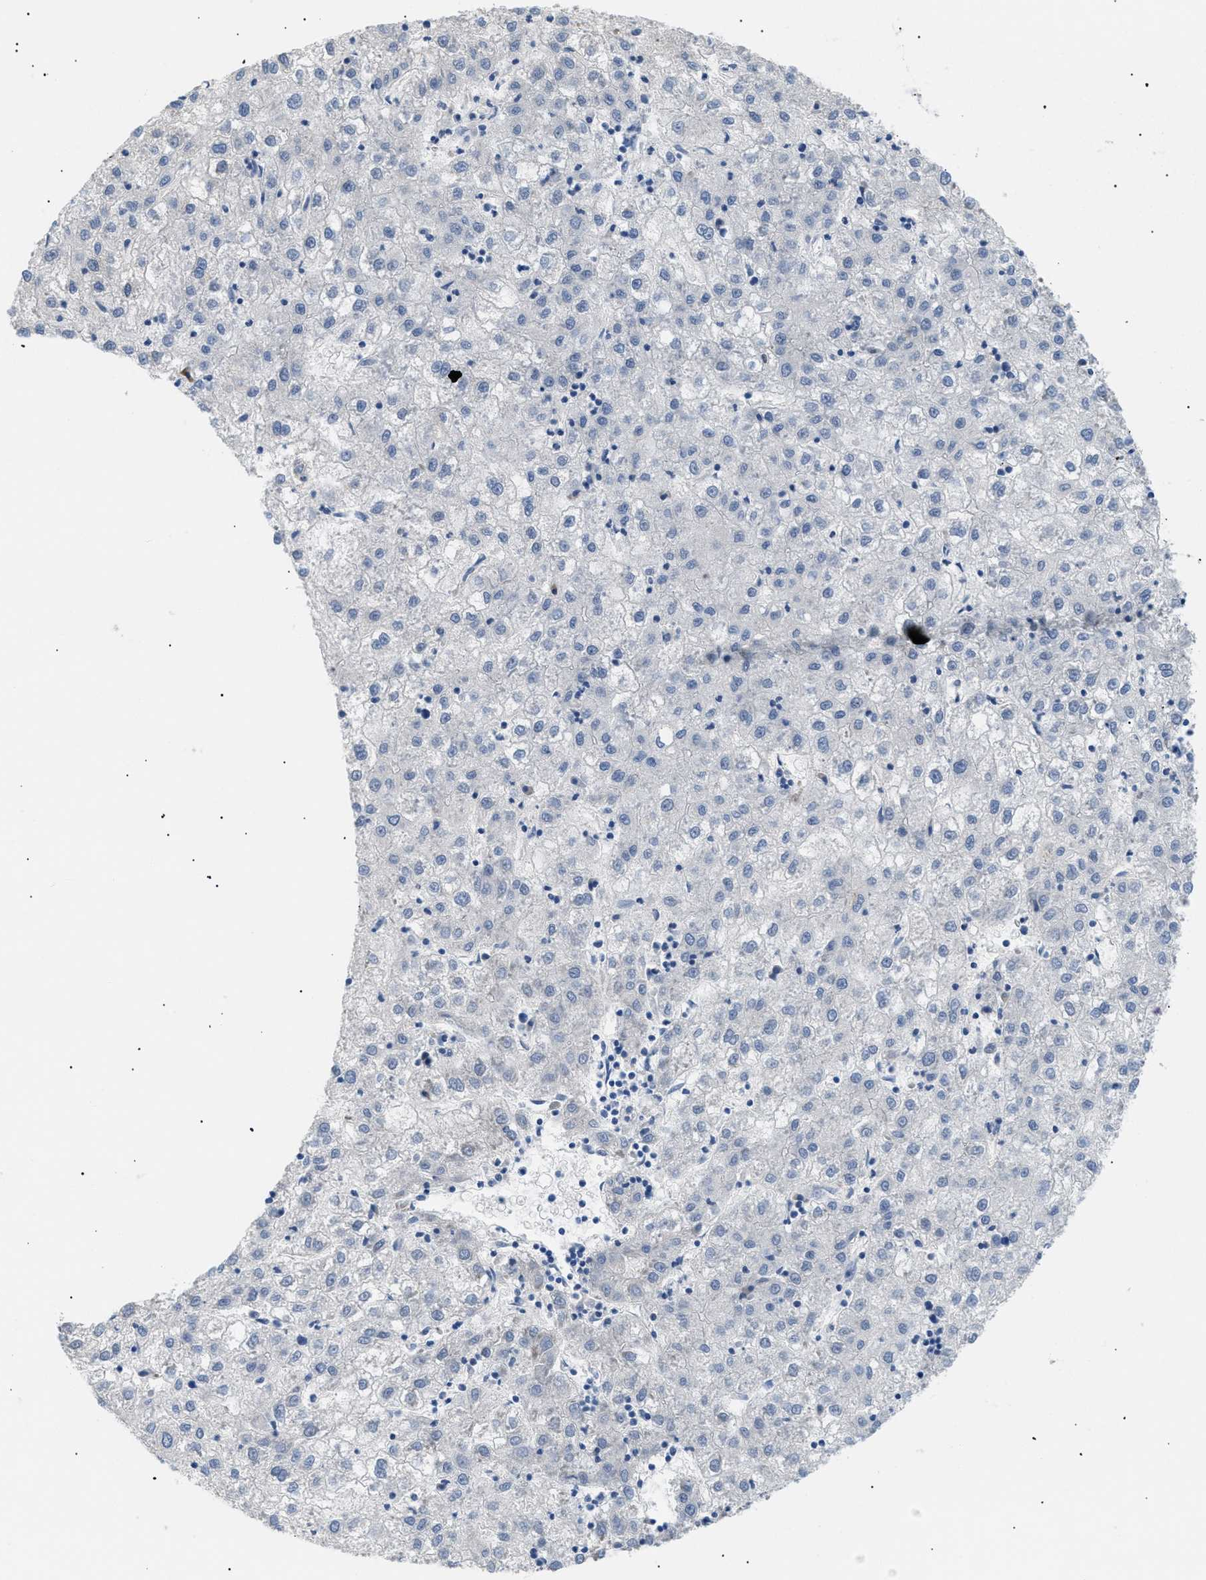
{"staining": {"intensity": "negative", "quantity": "none", "location": "none"}, "tissue": "liver cancer", "cell_type": "Tumor cells", "image_type": "cancer", "snomed": [{"axis": "morphology", "description": "Carcinoma, Hepatocellular, NOS"}, {"axis": "topography", "description": "Liver"}], "caption": "High magnification brightfield microscopy of liver cancer stained with DAB (brown) and counterstained with hematoxylin (blue): tumor cells show no significant positivity. The staining was performed using DAB (3,3'-diaminobenzidine) to visualize the protein expression in brown, while the nuclei were stained in blue with hematoxylin (Magnification: 20x).", "gene": "ICA1", "patient": {"sex": "male", "age": 72}}